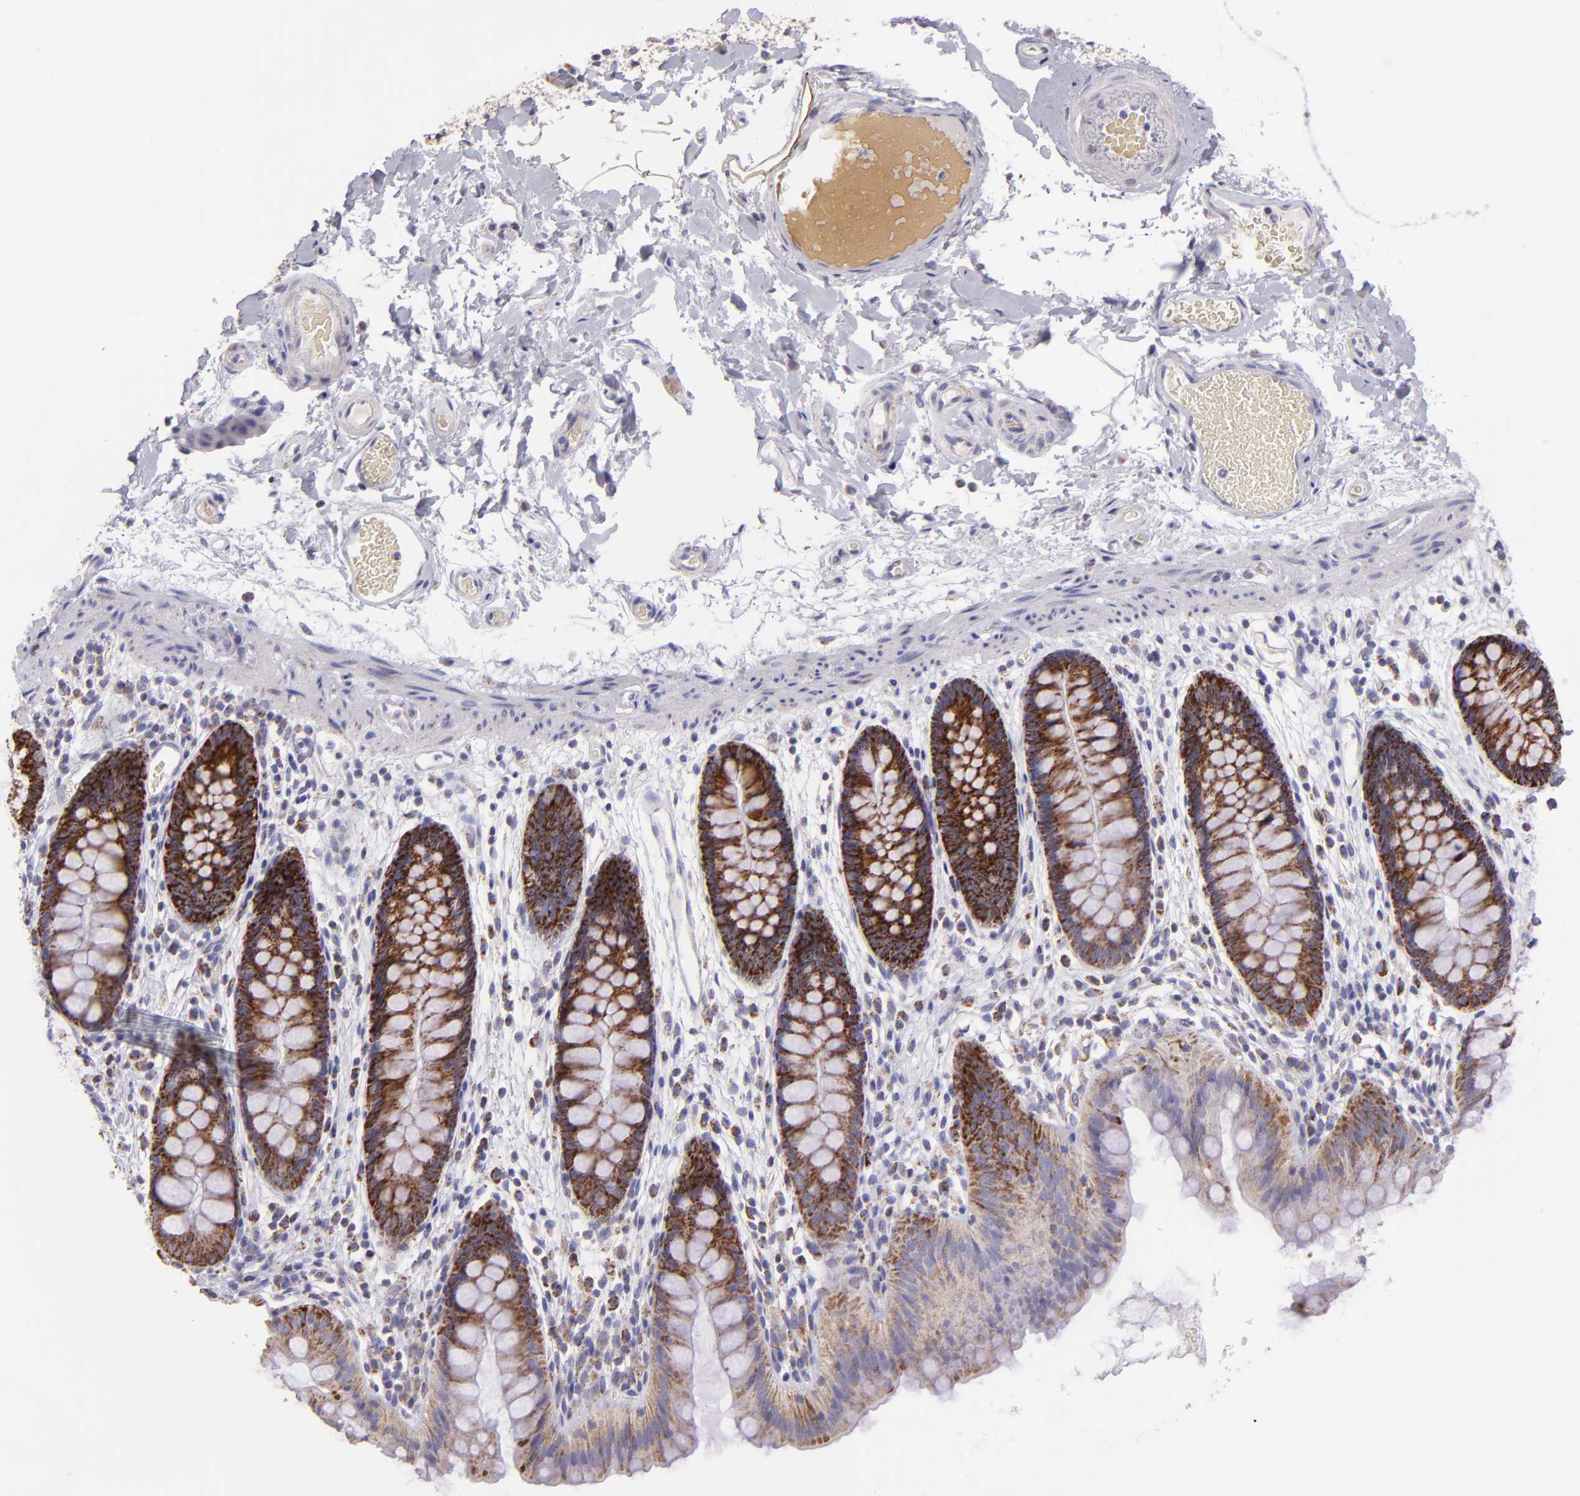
{"staining": {"intensity": "negative", "quantity": "none", "location": "none"}, "tissue": "colon", "cell_type": "Endothelial cells", "image_type": "normal", "snomed": [{"axis": "morphology", "description": "Normal tissue, NOS"}, {"axis": "topography", "description": "Smooth muscle"}, {"axis": "topography", "description": "Colon"}], "caption": "A micrograph of colon stained for a protein displays no brown staining in endothelial cells.", "gene": "HSPD1", "patient": {"sex": "male", "age": 67}}